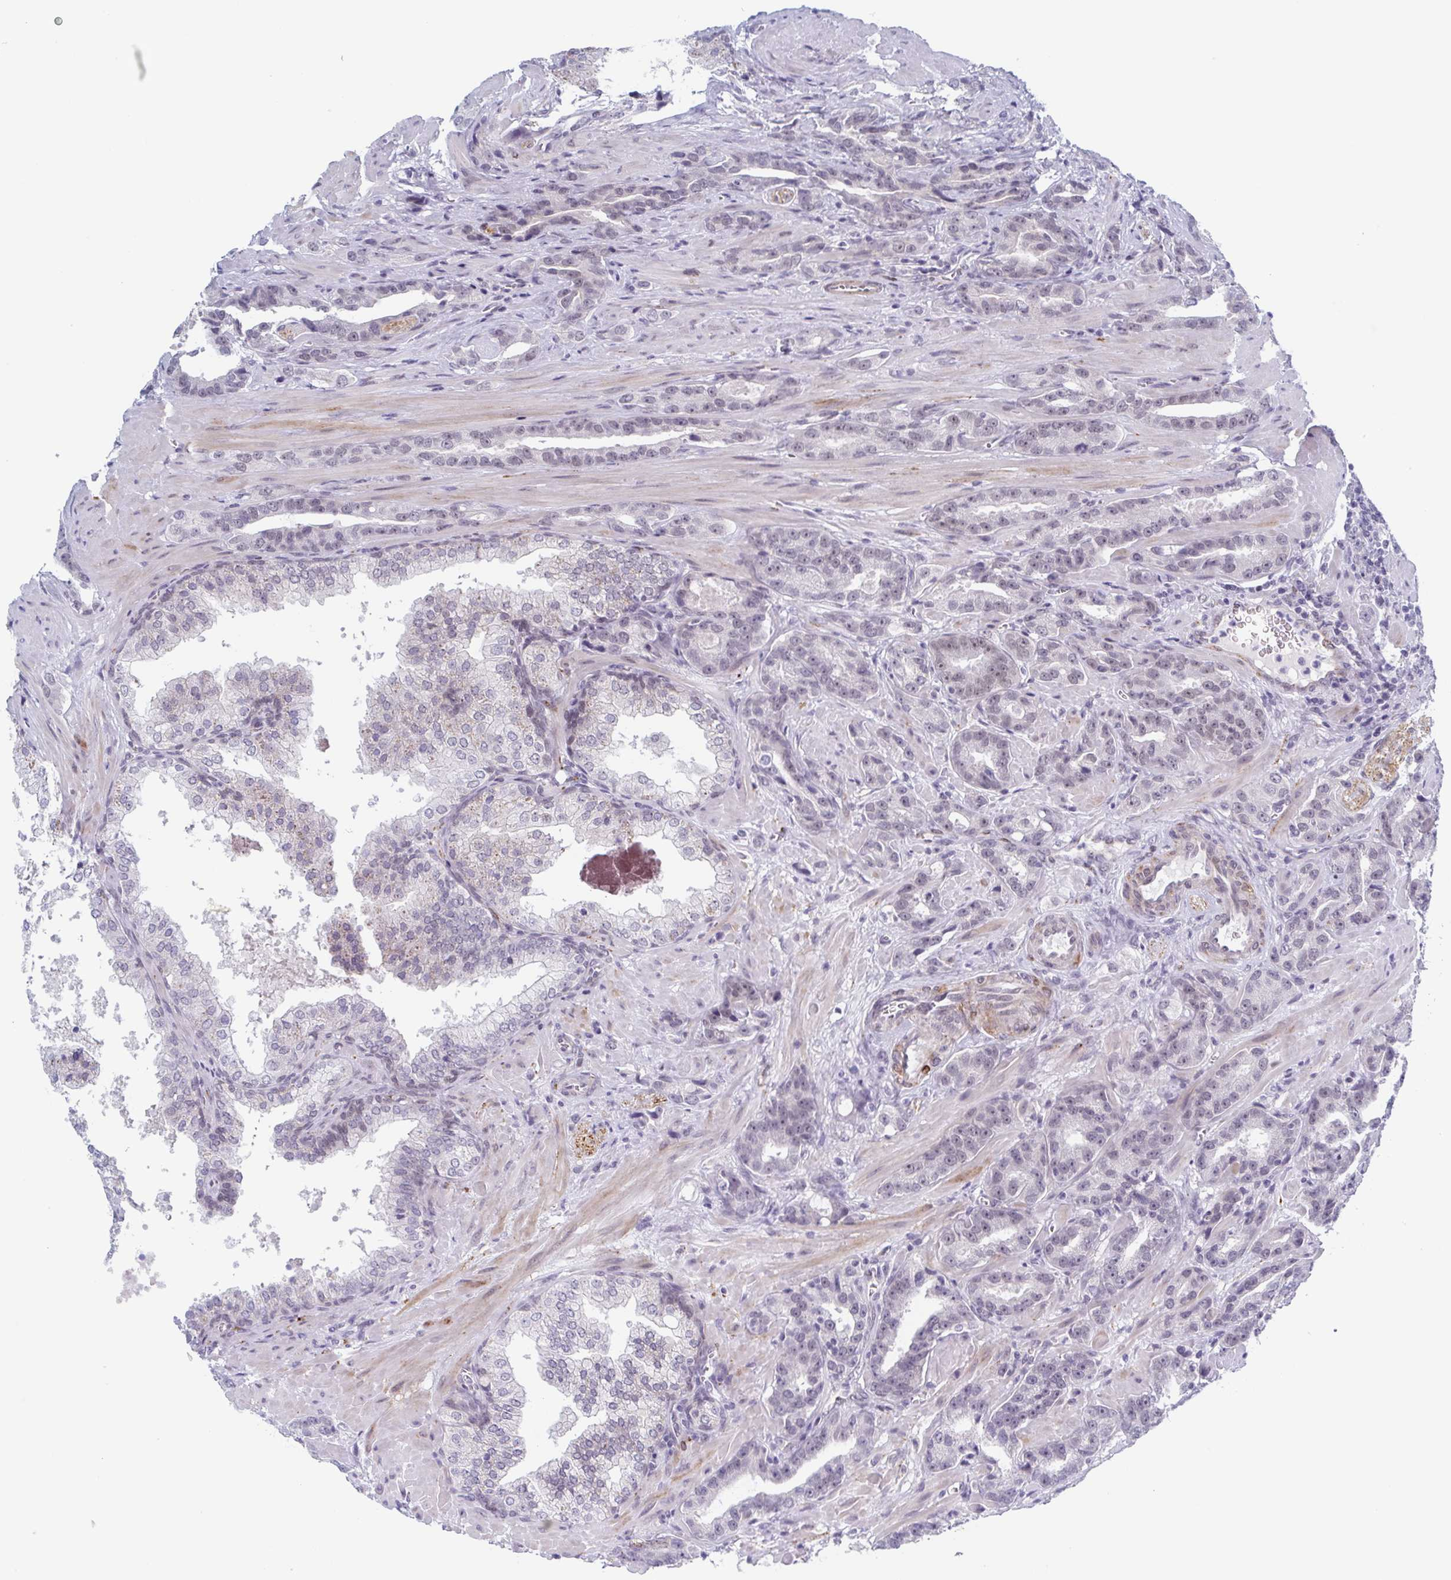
{"staining": {"intensity": "negative", "quantity": "none", "location": "none"}, "tissue": "prostate cancer", "cell_type": "Tumor cells", "image_type": "cancer", "snomed": [{"axis": "morphology", "description": "Adenocarcinoma, High grade"}, {"axis": "topography", "description": "Prostate"}], "caption": "This histopathology image is of prostate high-grade adenocarcinoma stained with immunohistochemistry to label a protein in brown with the nuclei are counter-stained blue. There is no staining in tumor cells.", "gene": "ZFP64", "patient": {"sex": "male", "age": 65}}